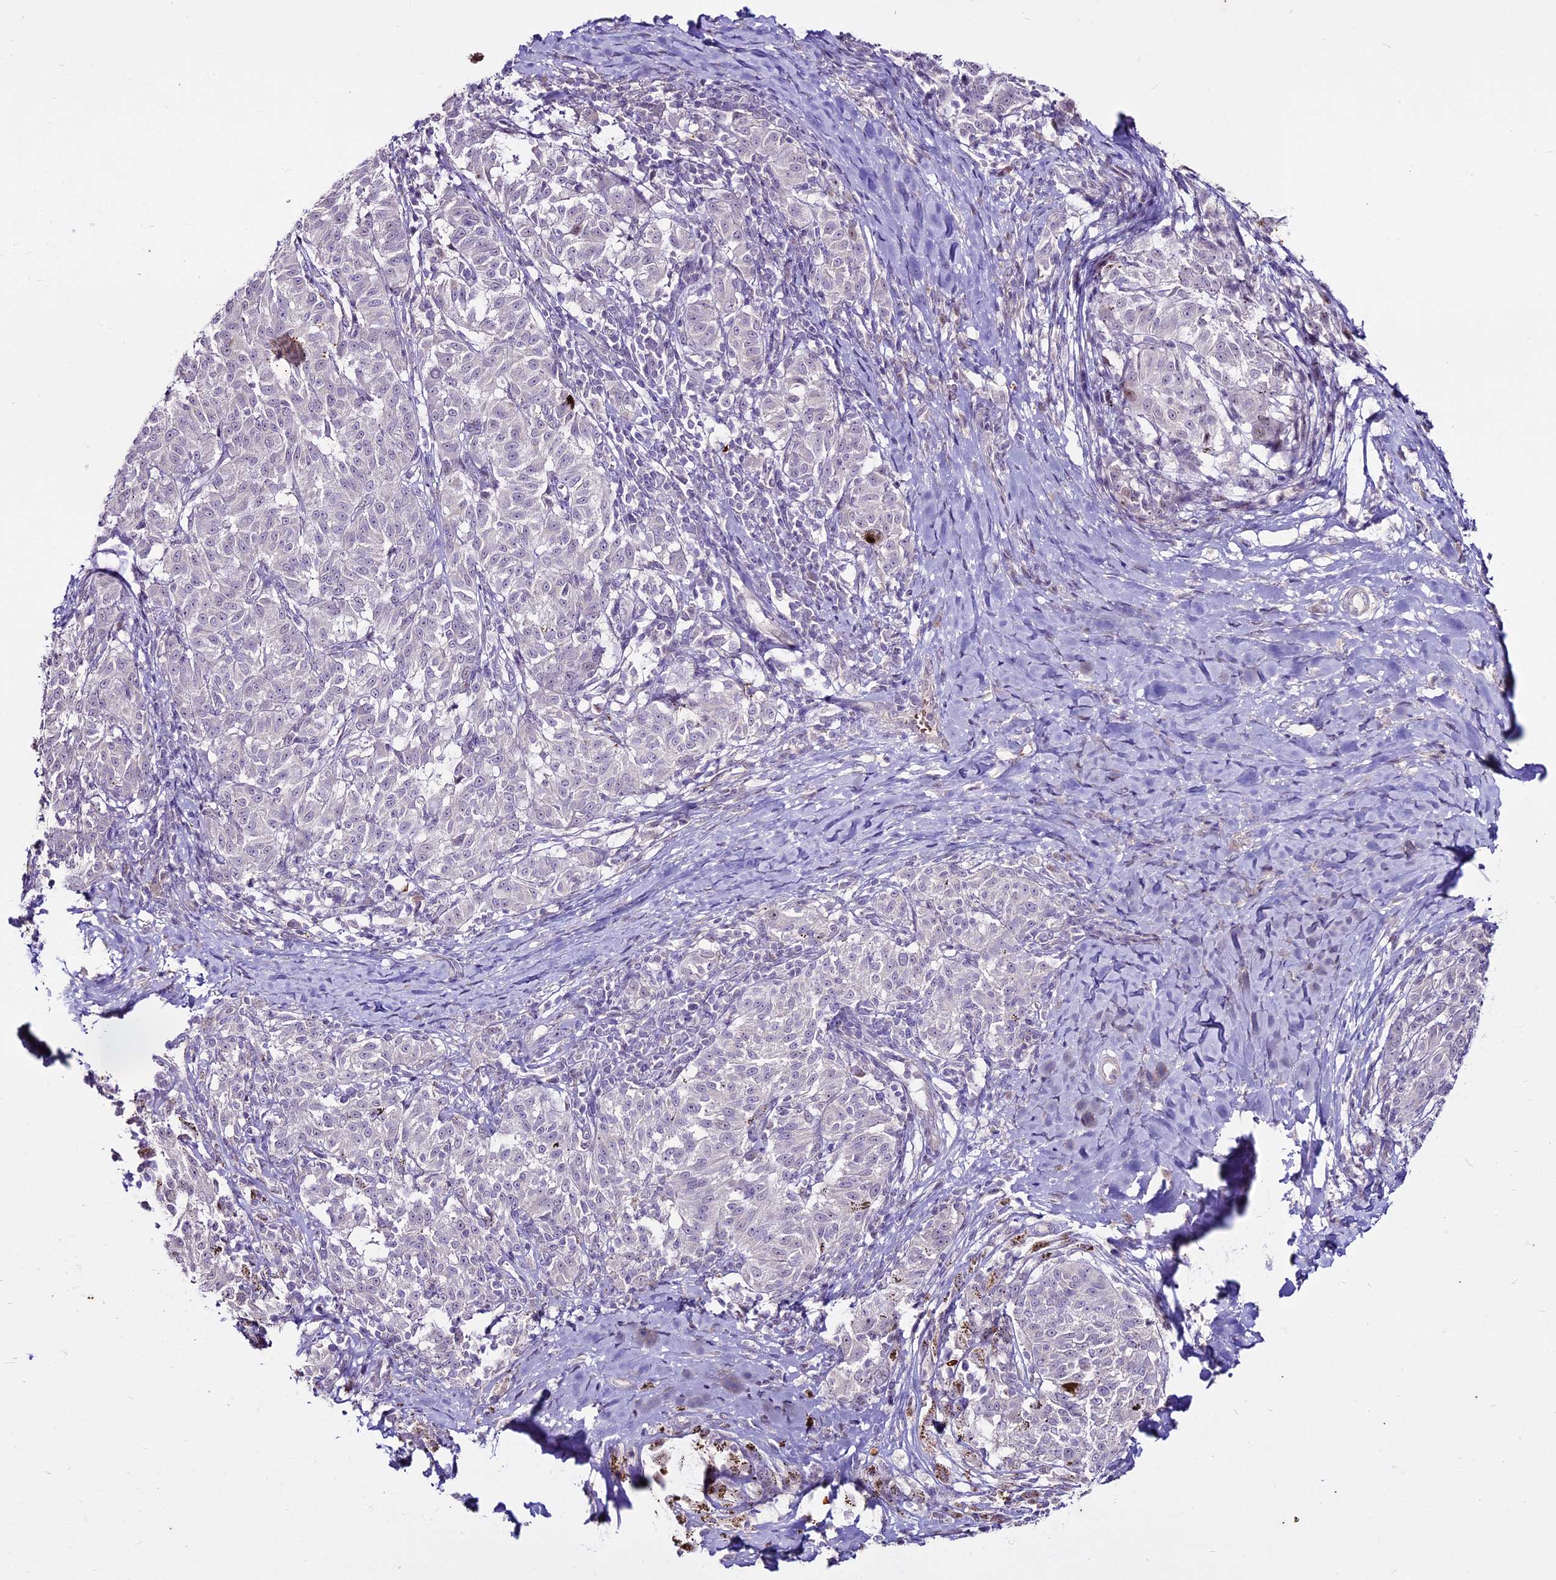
{"staining": {"intensity": "negative", "quantity": "none", "location": "none"}, "tissue": "melanoma", "cell_type": "Tumor cells", "image_type": "cancer", "snomed": [{"axis": "morphology", "description": "Malignant melanoma, NOS"}, {"axis": "topography", "description": "Skin"}], "caption": "A histopathology image of malignant melanoma stained for a protein demonstrates no brown staining in tumor cells.", "gene": "SUSD3", "patient": {"sex": "female", "age": 72}}